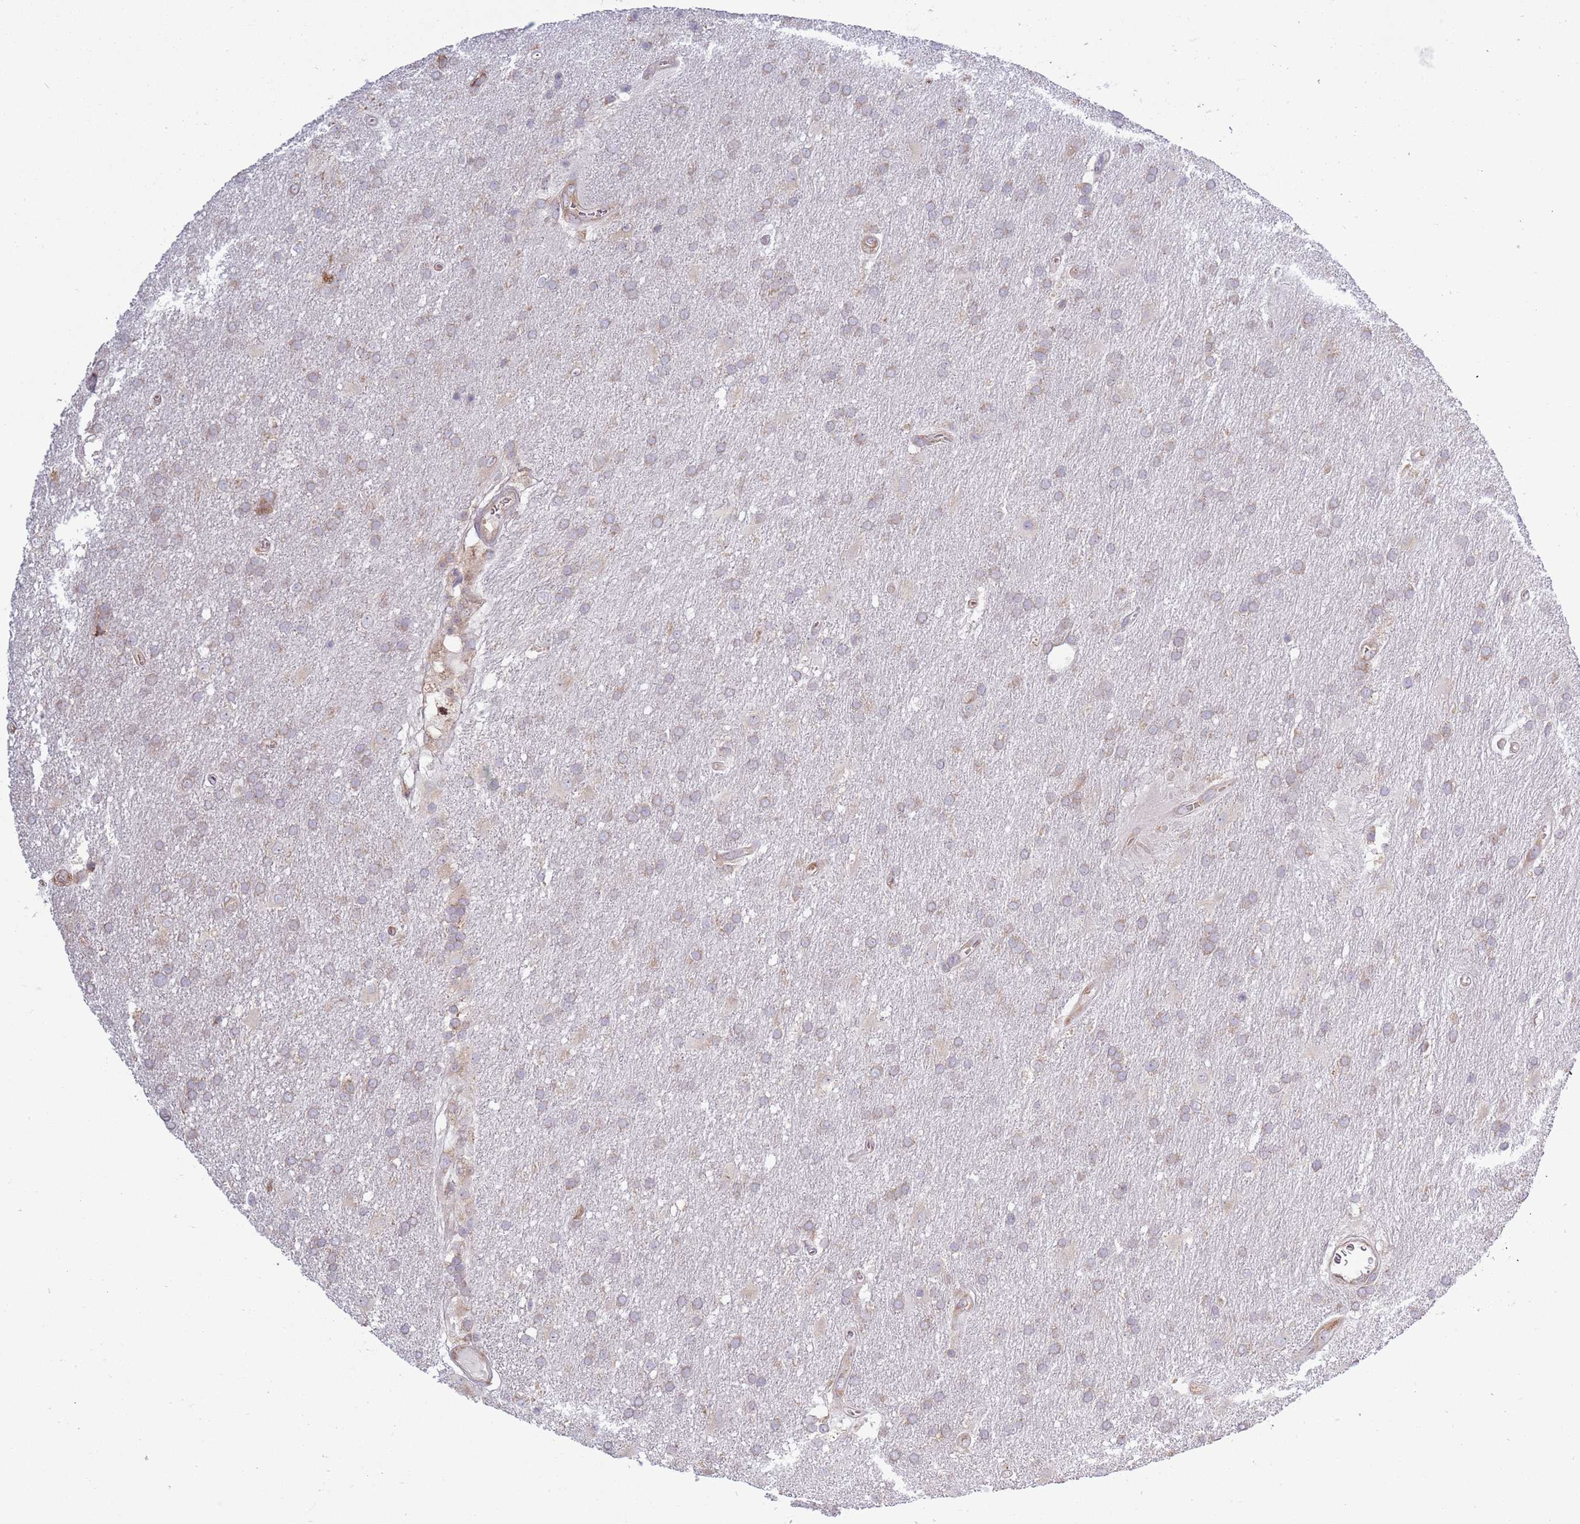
{"staining": {"intensity": "weak", "quantity": "25%-75%", "location": "cytoplasmic/membranous"}, "tissue": "glioma", "cell_type": "Tumor cells", "image_type": "cancer", "snomed": [{"axis": "morphology", "description": "Glioma, malignant, Low grade"}, {"axis": "topography", "description": "Brain"}], "caption": "Immunohistochemistry (IHC) (DAB) staining of human malignant low-grade glioma shows weak cytoplasmic/membranous protein positivity in about 25%-75% of tumor cells.", "gene": "RPL17-C18orf32", "patient": {"sex": "male", "age": 66}}